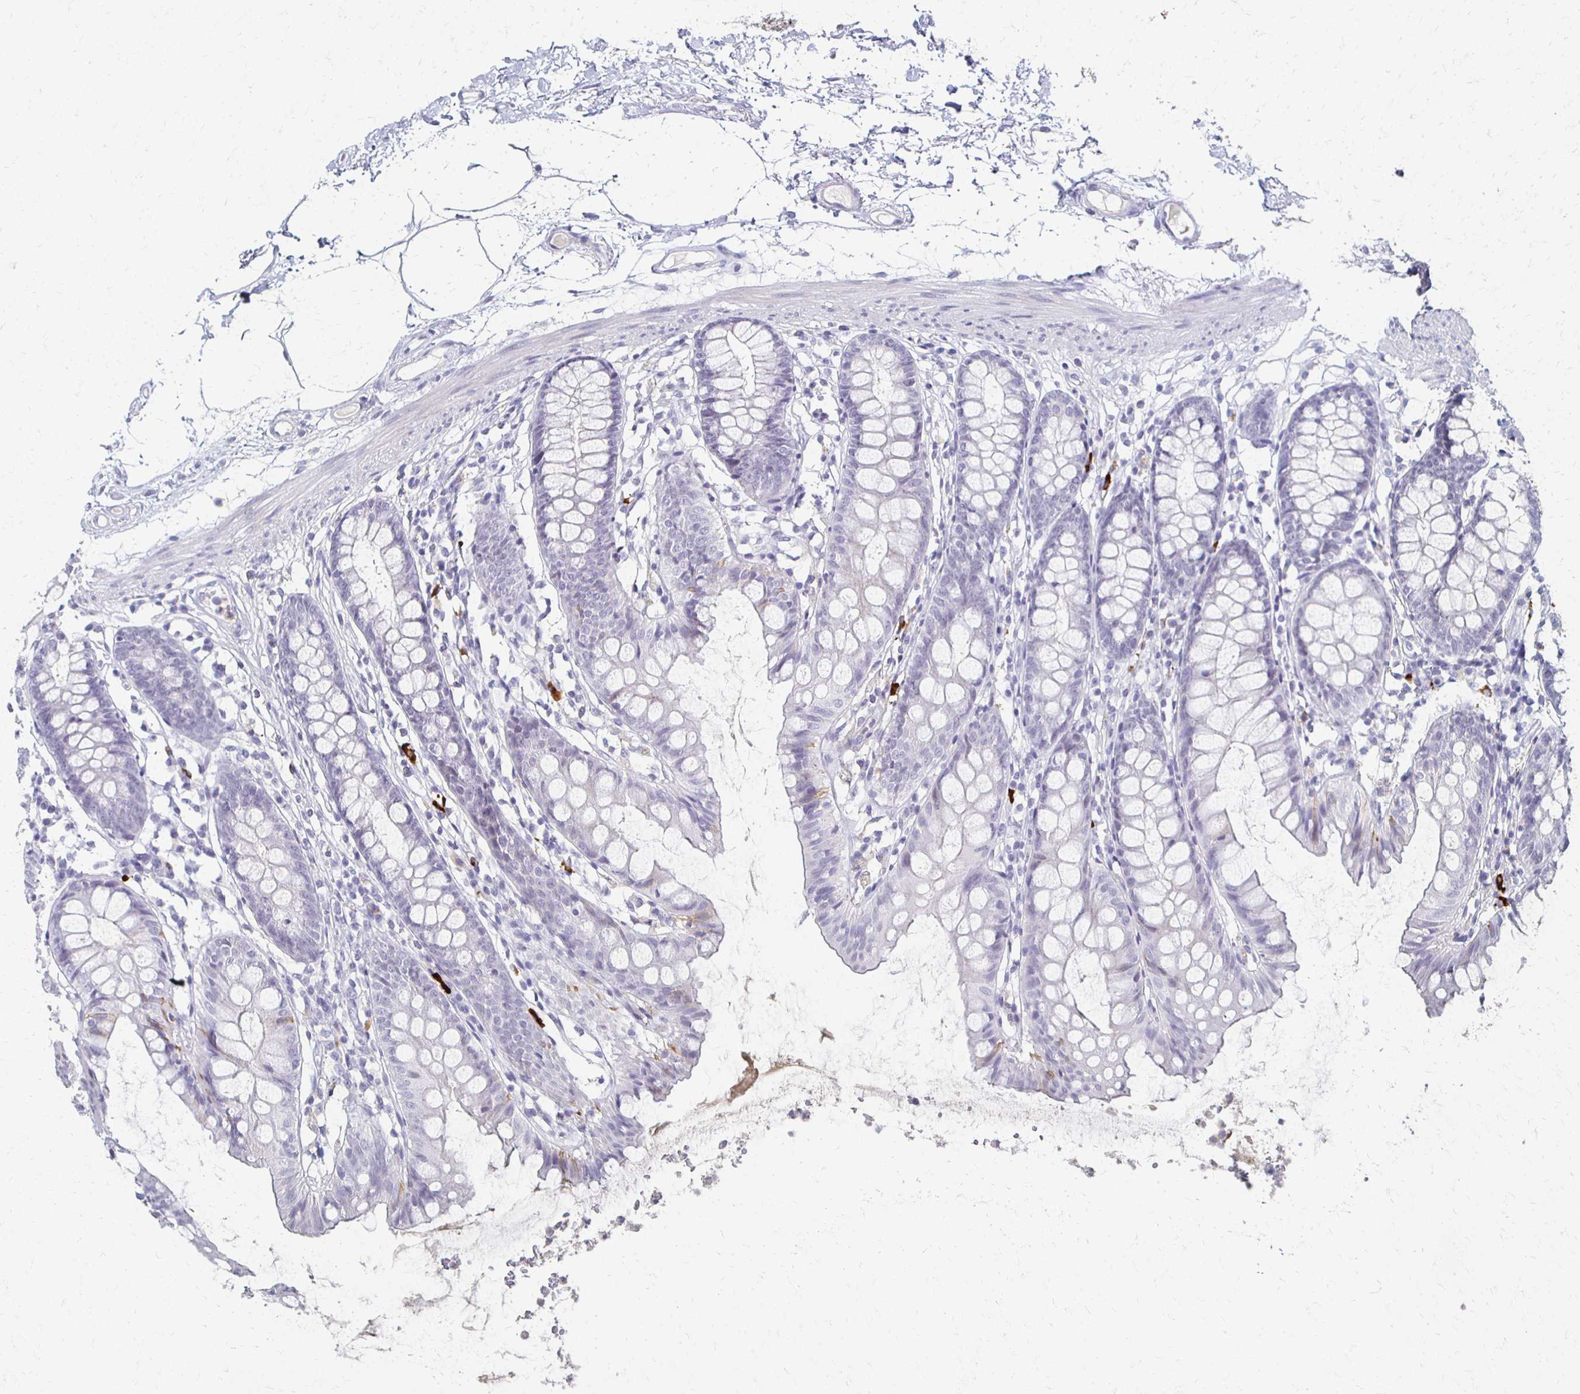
{"staining": {"intensity": "negative", "quantity": "none", "location": "none"}, "tissue": "colon", "cell_type": "Endothelial cells", "image_type": "normal", "snomed": [{"axis": "morphology", "description": "Normal tissue, NOS"}, {"axis": "topography", "description": "Colon"}], "caption": "Immunohistochemistry (IHC) photomicrograph of benign colon: colon stained with DAB (3,3'-diaminobenzidine) exhibits no significant protein expression in endothelial cells. The staining is performed using DAB brown chromogen with nuclei counter-stained in using hematoxylin.", "gene": "CXCR2", "patient": {"sex": "female", "age": 84}}